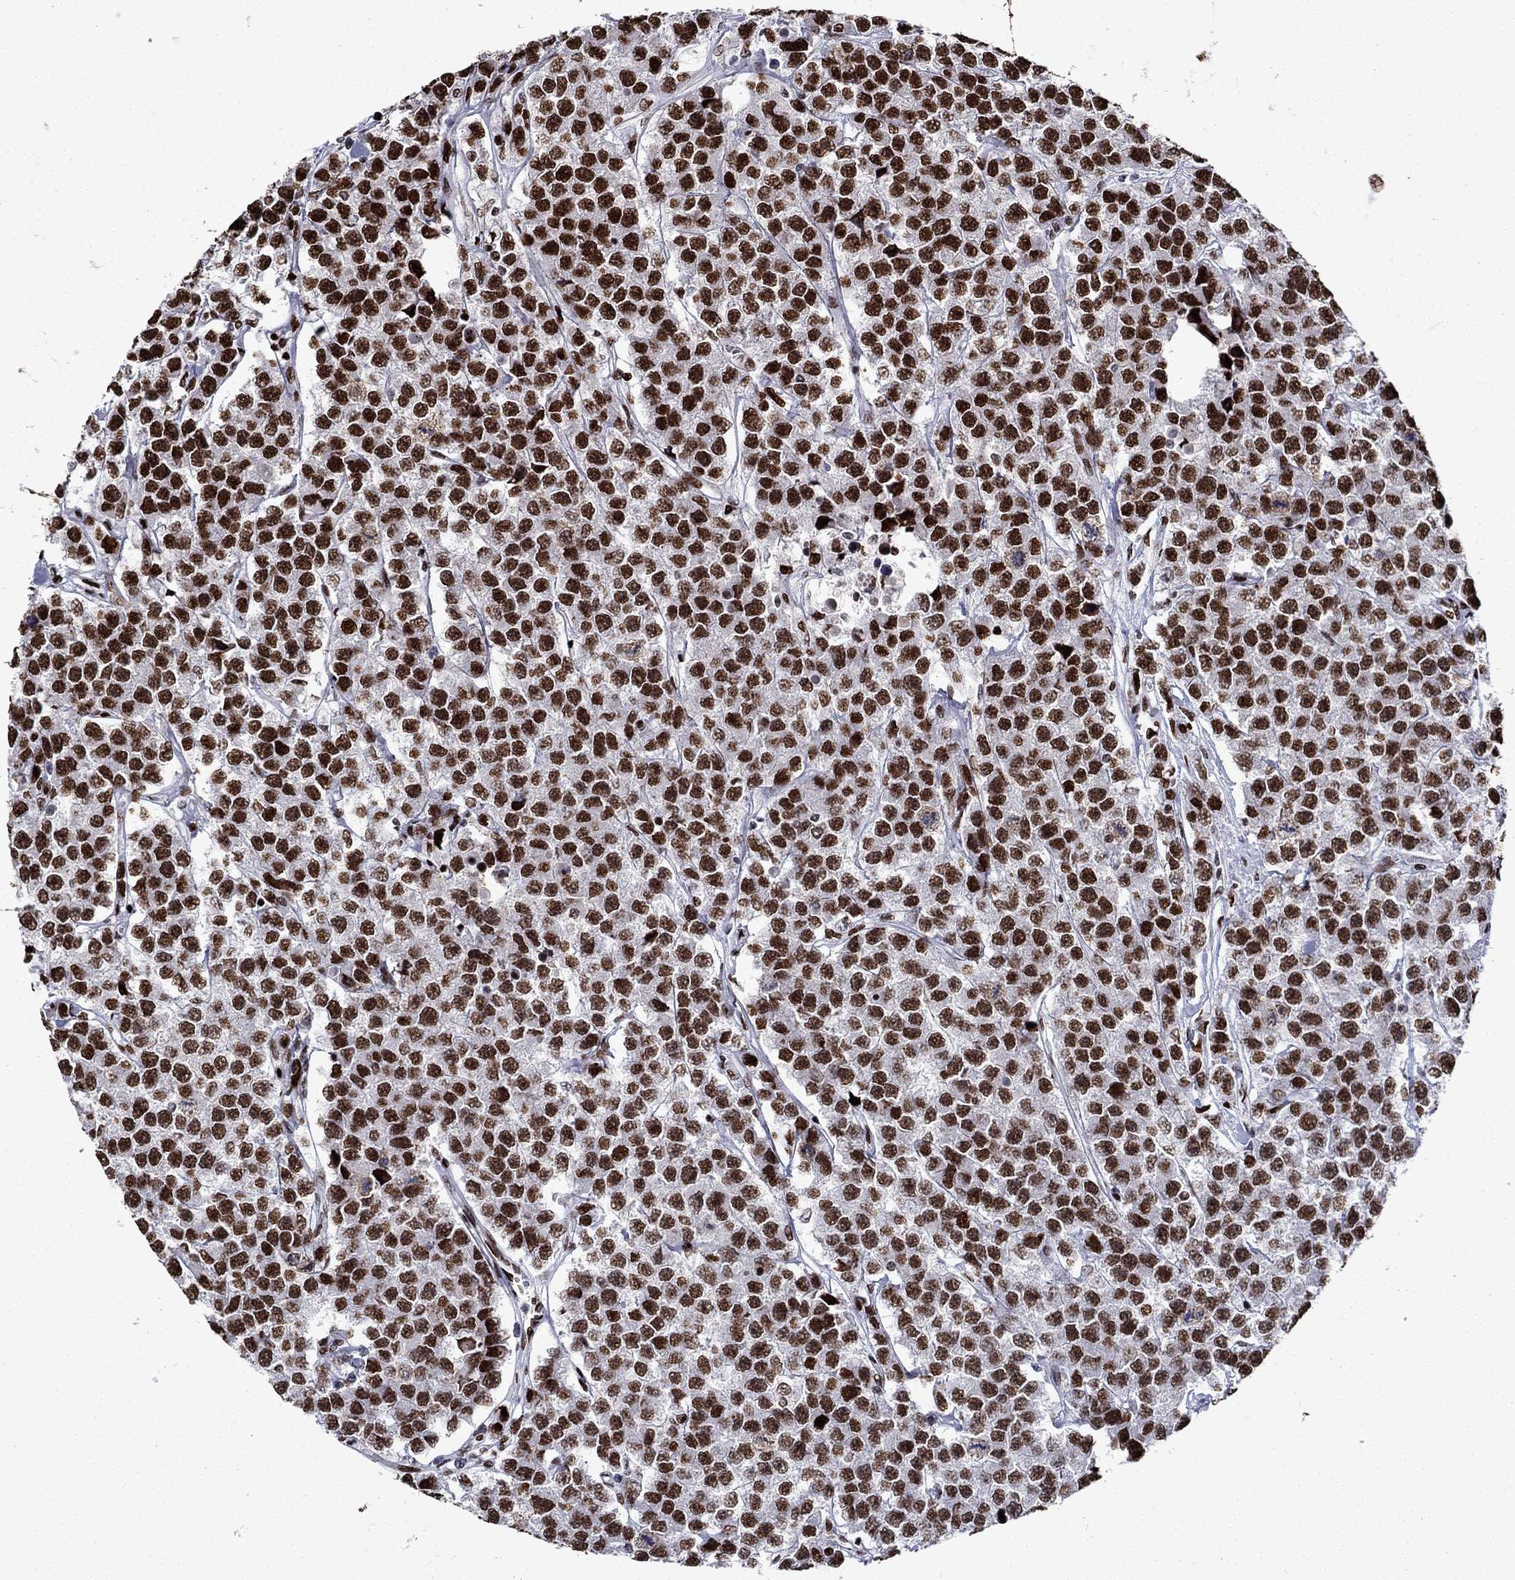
{"staining": {"intensity": "strong", "quantity": ">75%", "location": "nuclear"}, "tissue": "testis cancer", "cell_type": "Tumor cells", "image_type": "cancer", "snomed": [{"axis": "morphology", "description": "Seminoma, NOS"}, {"axis": "topography", "description": "Testis"}], "caption": "Brown immunohistochemical staining in human seminoma (testis) displays strong nuclear staining in about >75% of tumor cells.", "gene": "LIMK1", "patient": {"sex": "male", "age": 59}}